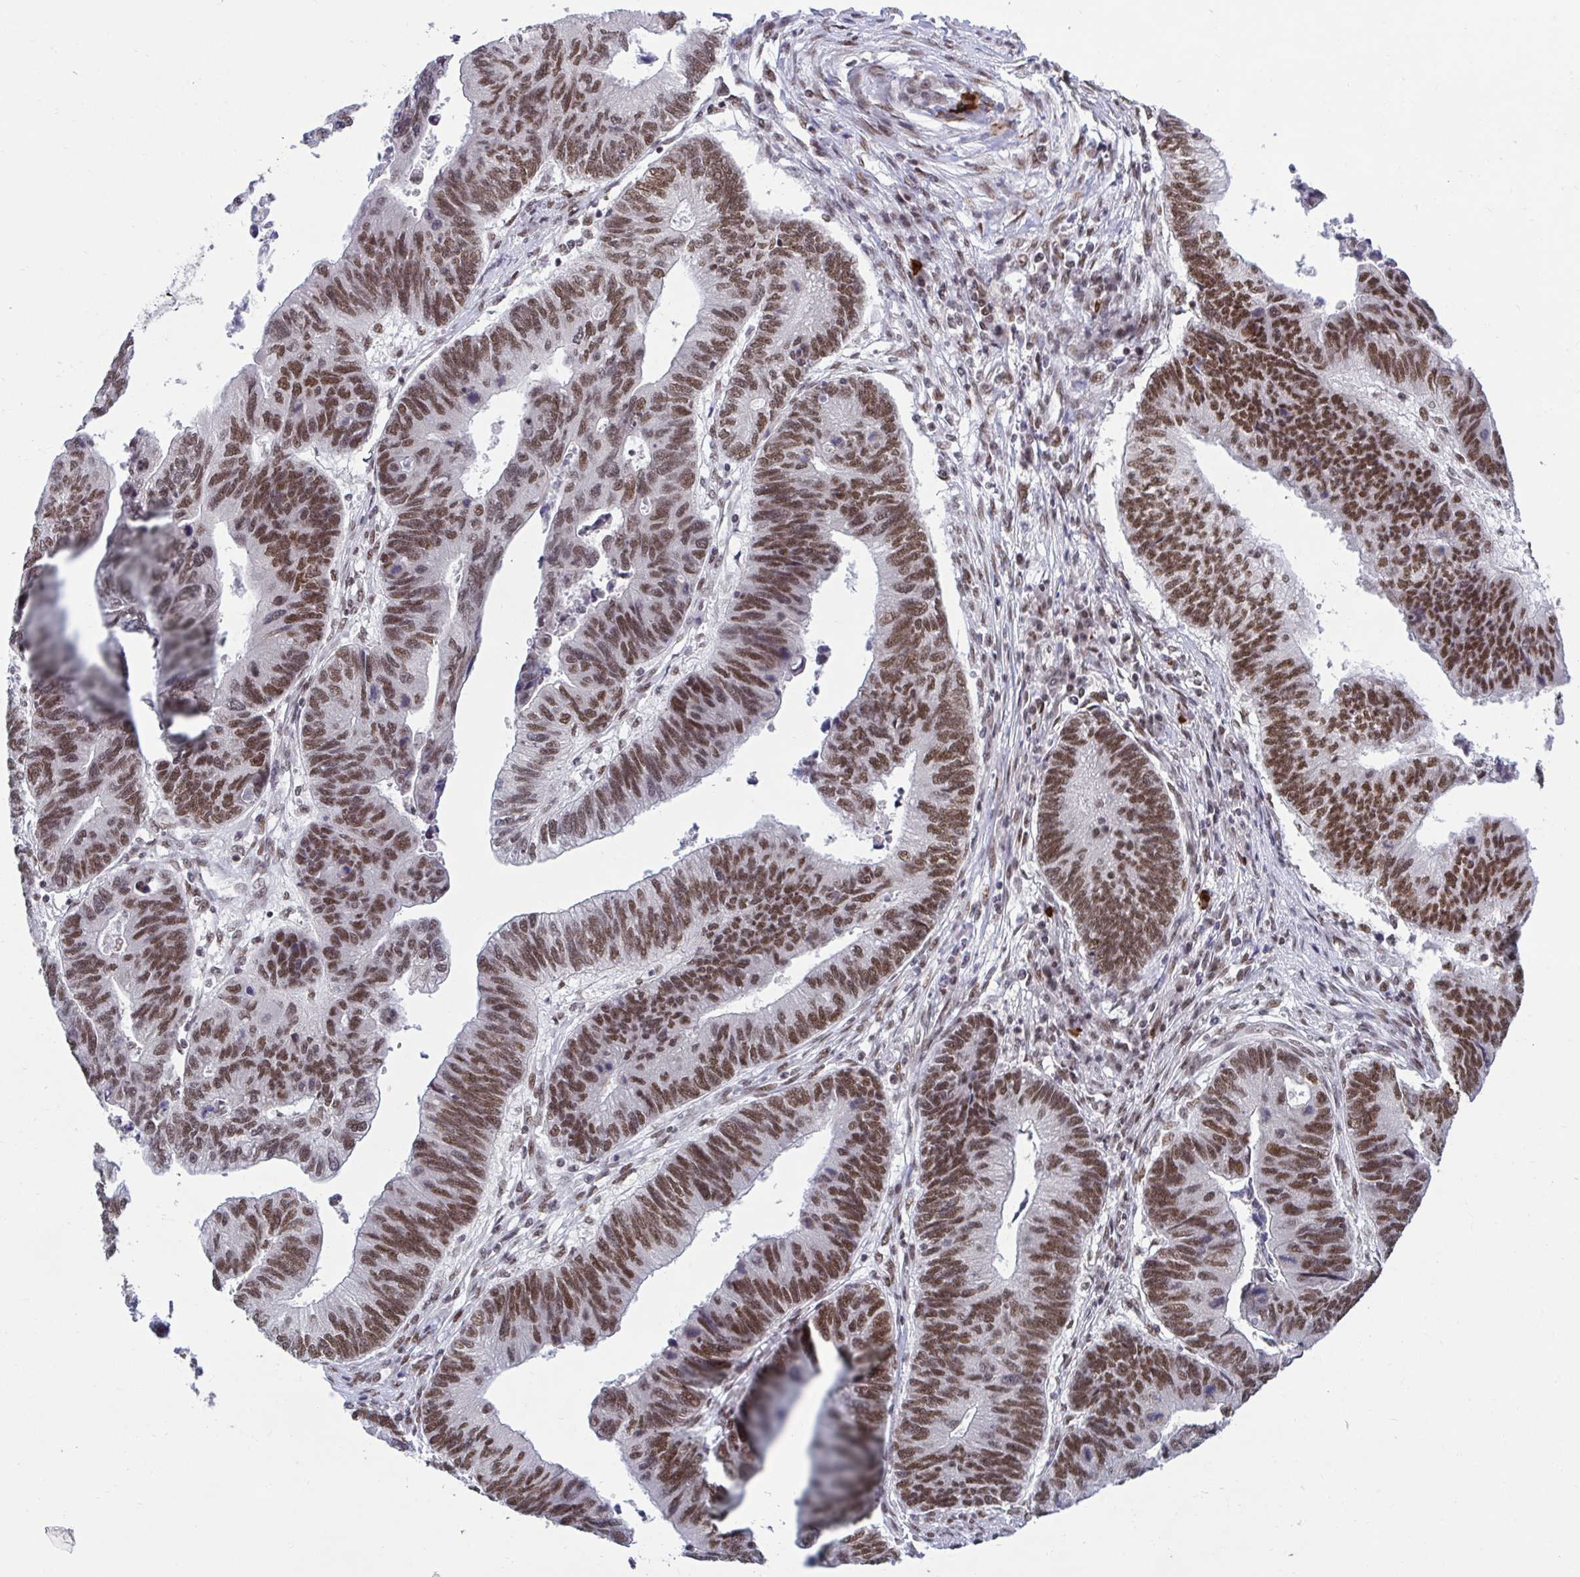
{"staining": {"intensity": "strong", "quantity": ">75%", "location": "nuclear"}, "tissue": "stomach cancer", "cell_type": "Tumor cells", "image_type": "cancer", "snomed": [{"axis": "morphology", "description": "Adenocarcinoma, NOS"}, {"axis": "topography", "description": "Stomach"}], "caption": "This photomicrograph displays immunohistochemistry staining of stomach cancer, with high strong nuclear expression in approximately >75% of tumor cells.", "gene": "PHF10", "patient": {"sex": "male", "age": 59}}